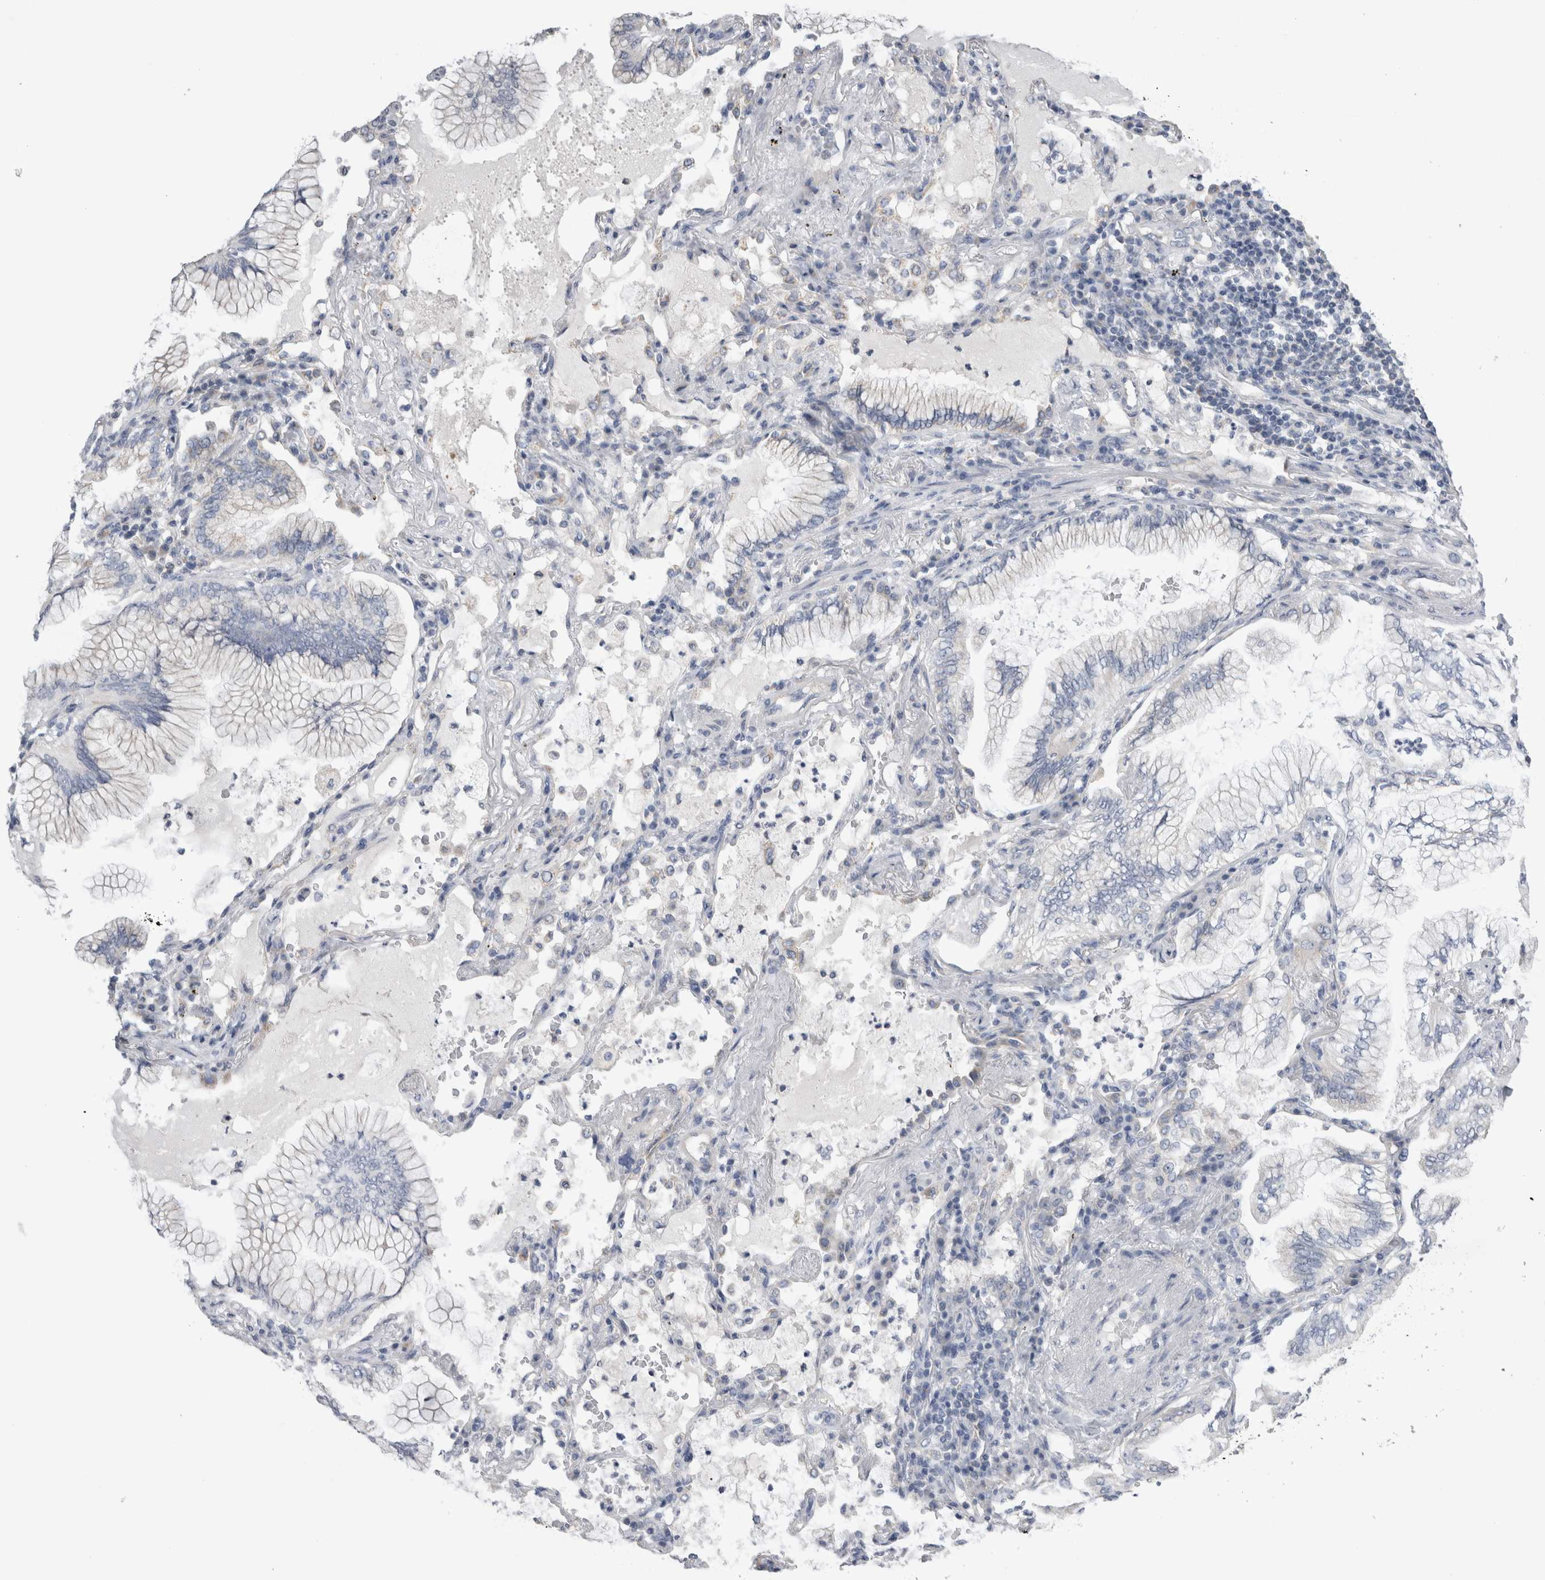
{"staining": {"intensity": "negative", "quantity": "none", "location": "none"}, "tissue": "lung cancer", "cell_type": "Tumor cells", "image_type": "cancer", "snomed": [{"axis": "morphology", "description": "Adenocarcinoma, NOS"}, {"axis": "topography", "description": "Lung"}], "caption": "Tumor cells show no significant positivity in lung cancer.", "gene": "DHRS4", "patient": {"sex": "female", "age": 70}}